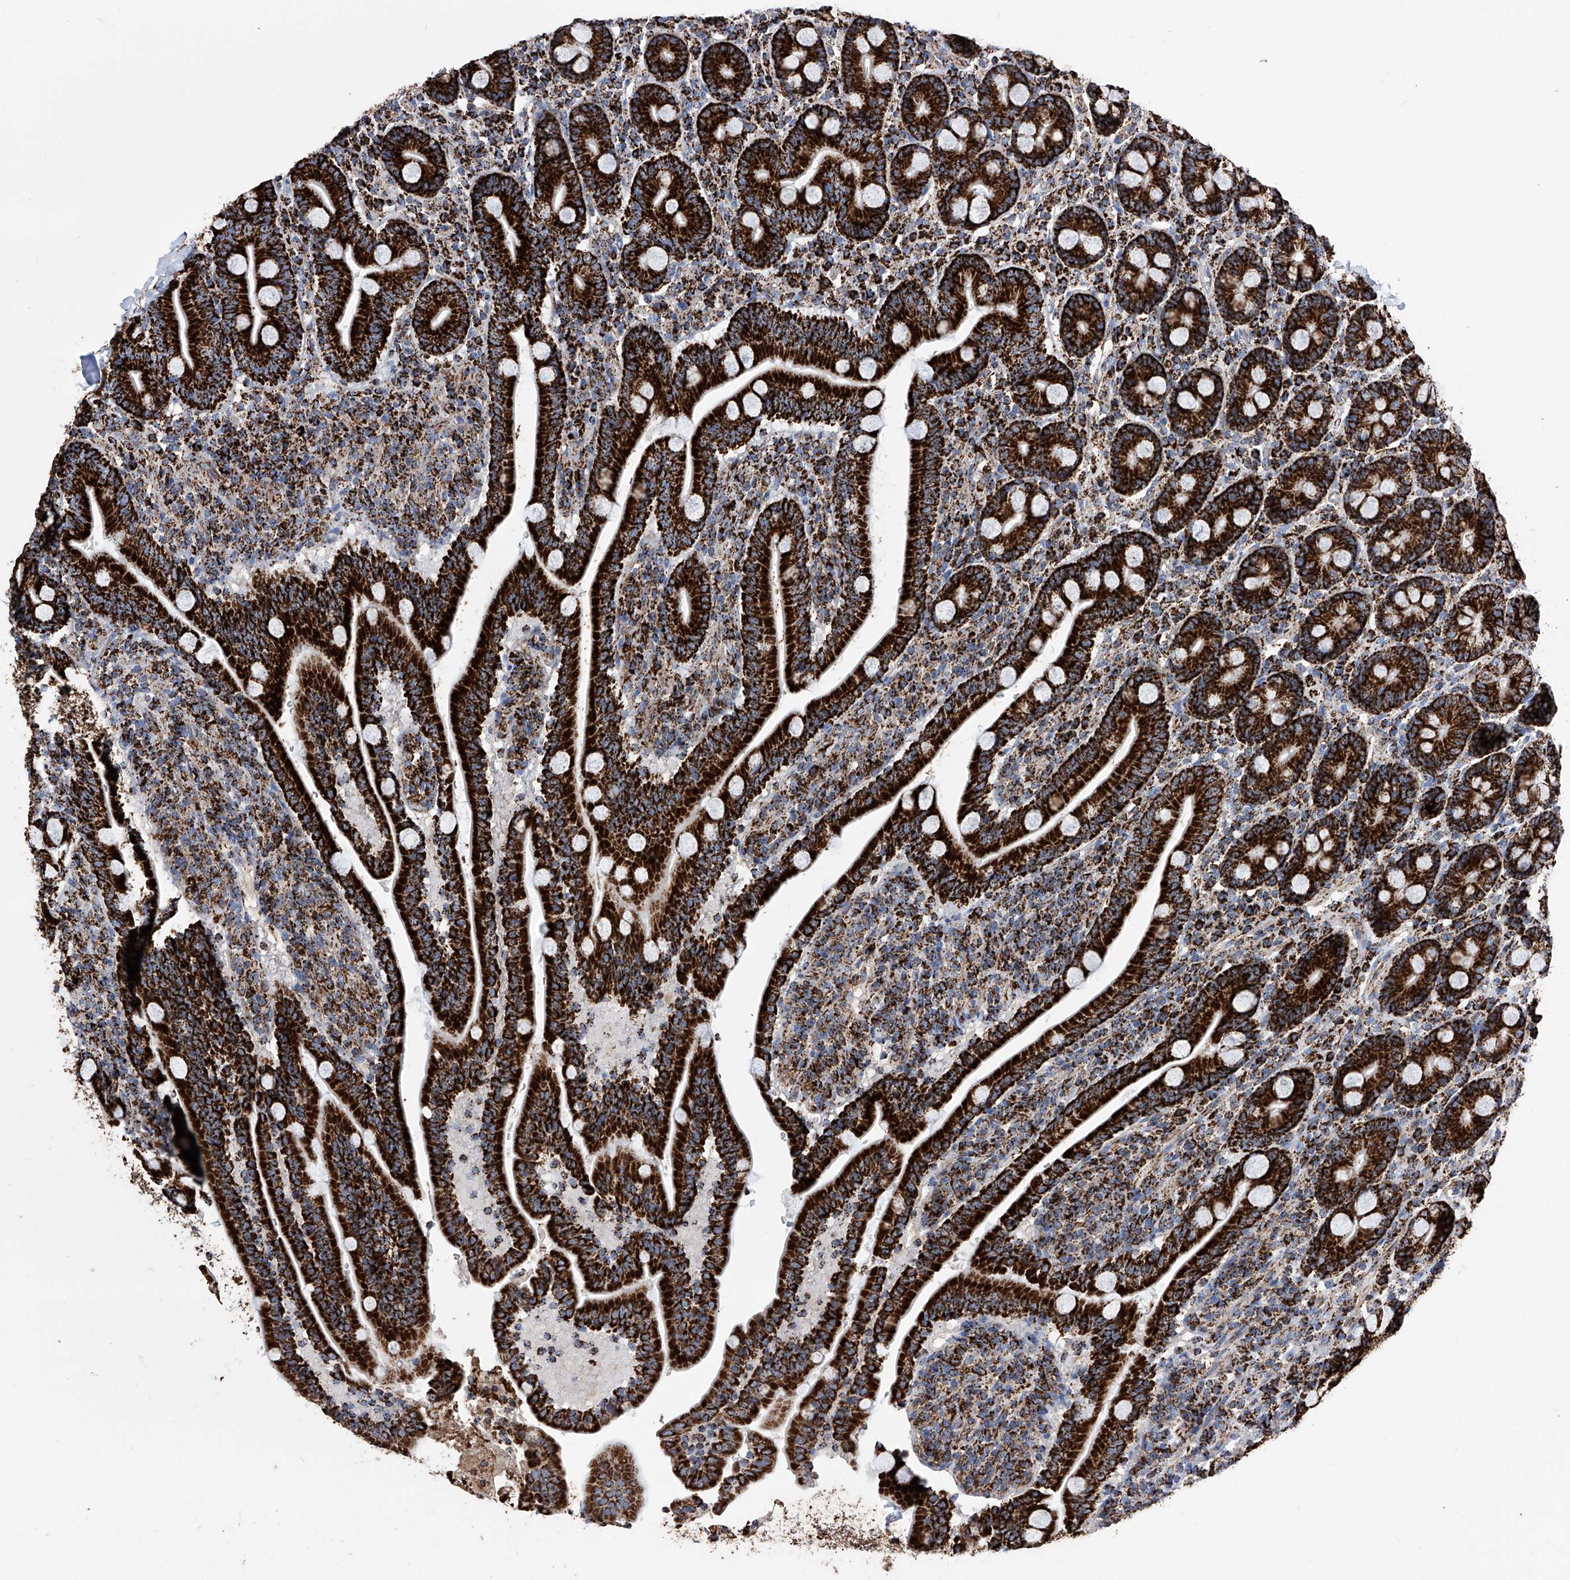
{"staining": {"intensity": "strong", "quantity": ">75%", "location": "cytoplasmic/membranous"}, "tissue": "duodenum", "cell_type": "Glandular cells", "image_type": "normal", "snomed": [{"axis": "morphology", "description": "Normal tissue, NOS"}, {"axis": "topography", "description": "Duodenum"}], "caption": "About >75% of glandular cells in benign duodenum reveal strong cytoplasmic/membranous protein staining as visualized by brown immunohistochemical staining.", "gene": "ATP5PF", "patient": {"sex": "male", "age": 35}}